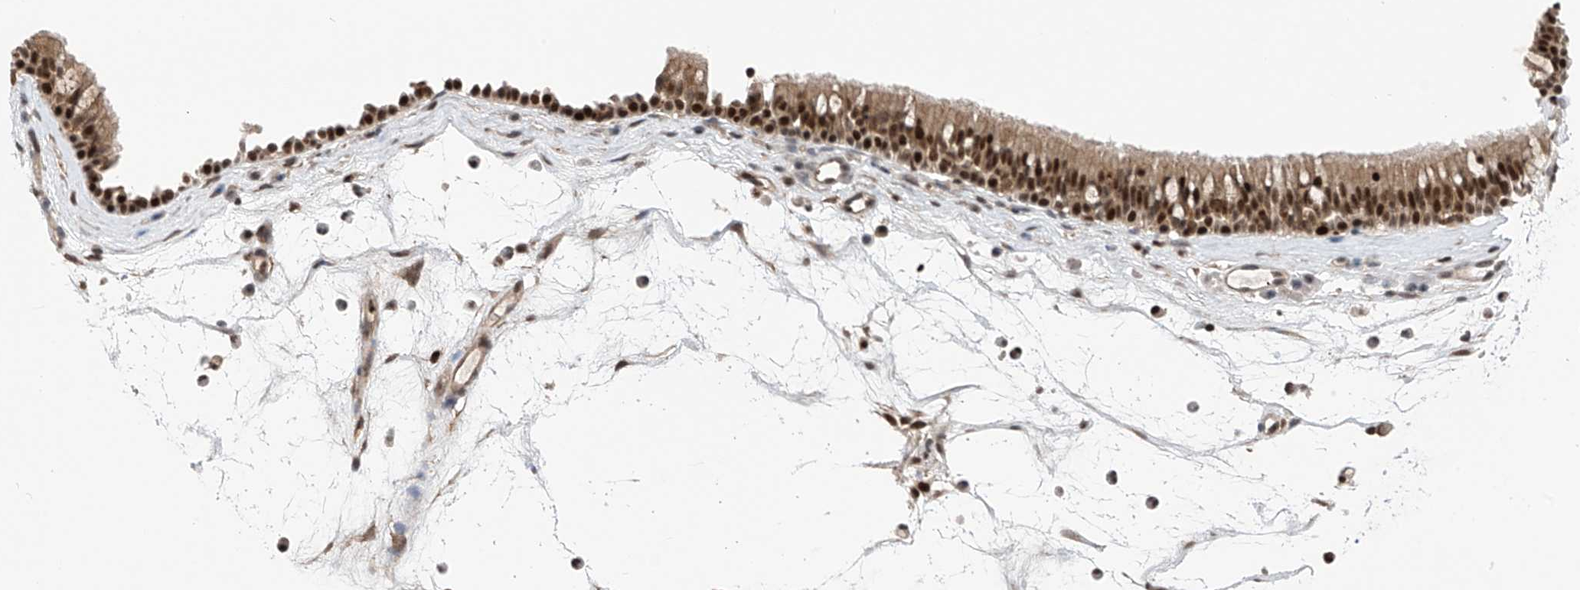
{"staining": {"intensity": "strong", "quantity": "25%-75%", "location": "cytoplasmic/membranous,nuclear"}, "tissue": "nasopharynx", "cell_type": "Respiratory epithelial cells", "image_type": "normal", "snomed": [{"axis": "morphology", "description": "Normal tissue, NOS"}, {"axis": "morphology", "description": "Inflammation, NOS"}, {"axis": "morphology", "description": "Malignant melanoma, Metastatic site"}, {"axis": "topography", "description": "Nasopharynx"}], "caption": "The histopathology image exhibits immunohistochemical staining of benign nasopharynx. There is strong cytoplasmic/membranous,nuclear staining is appreciated in about 25%-75% of respiratory epithelial cells.", "gene": "DNAJC9", "patient": {"sex": "male", "age": 70}}